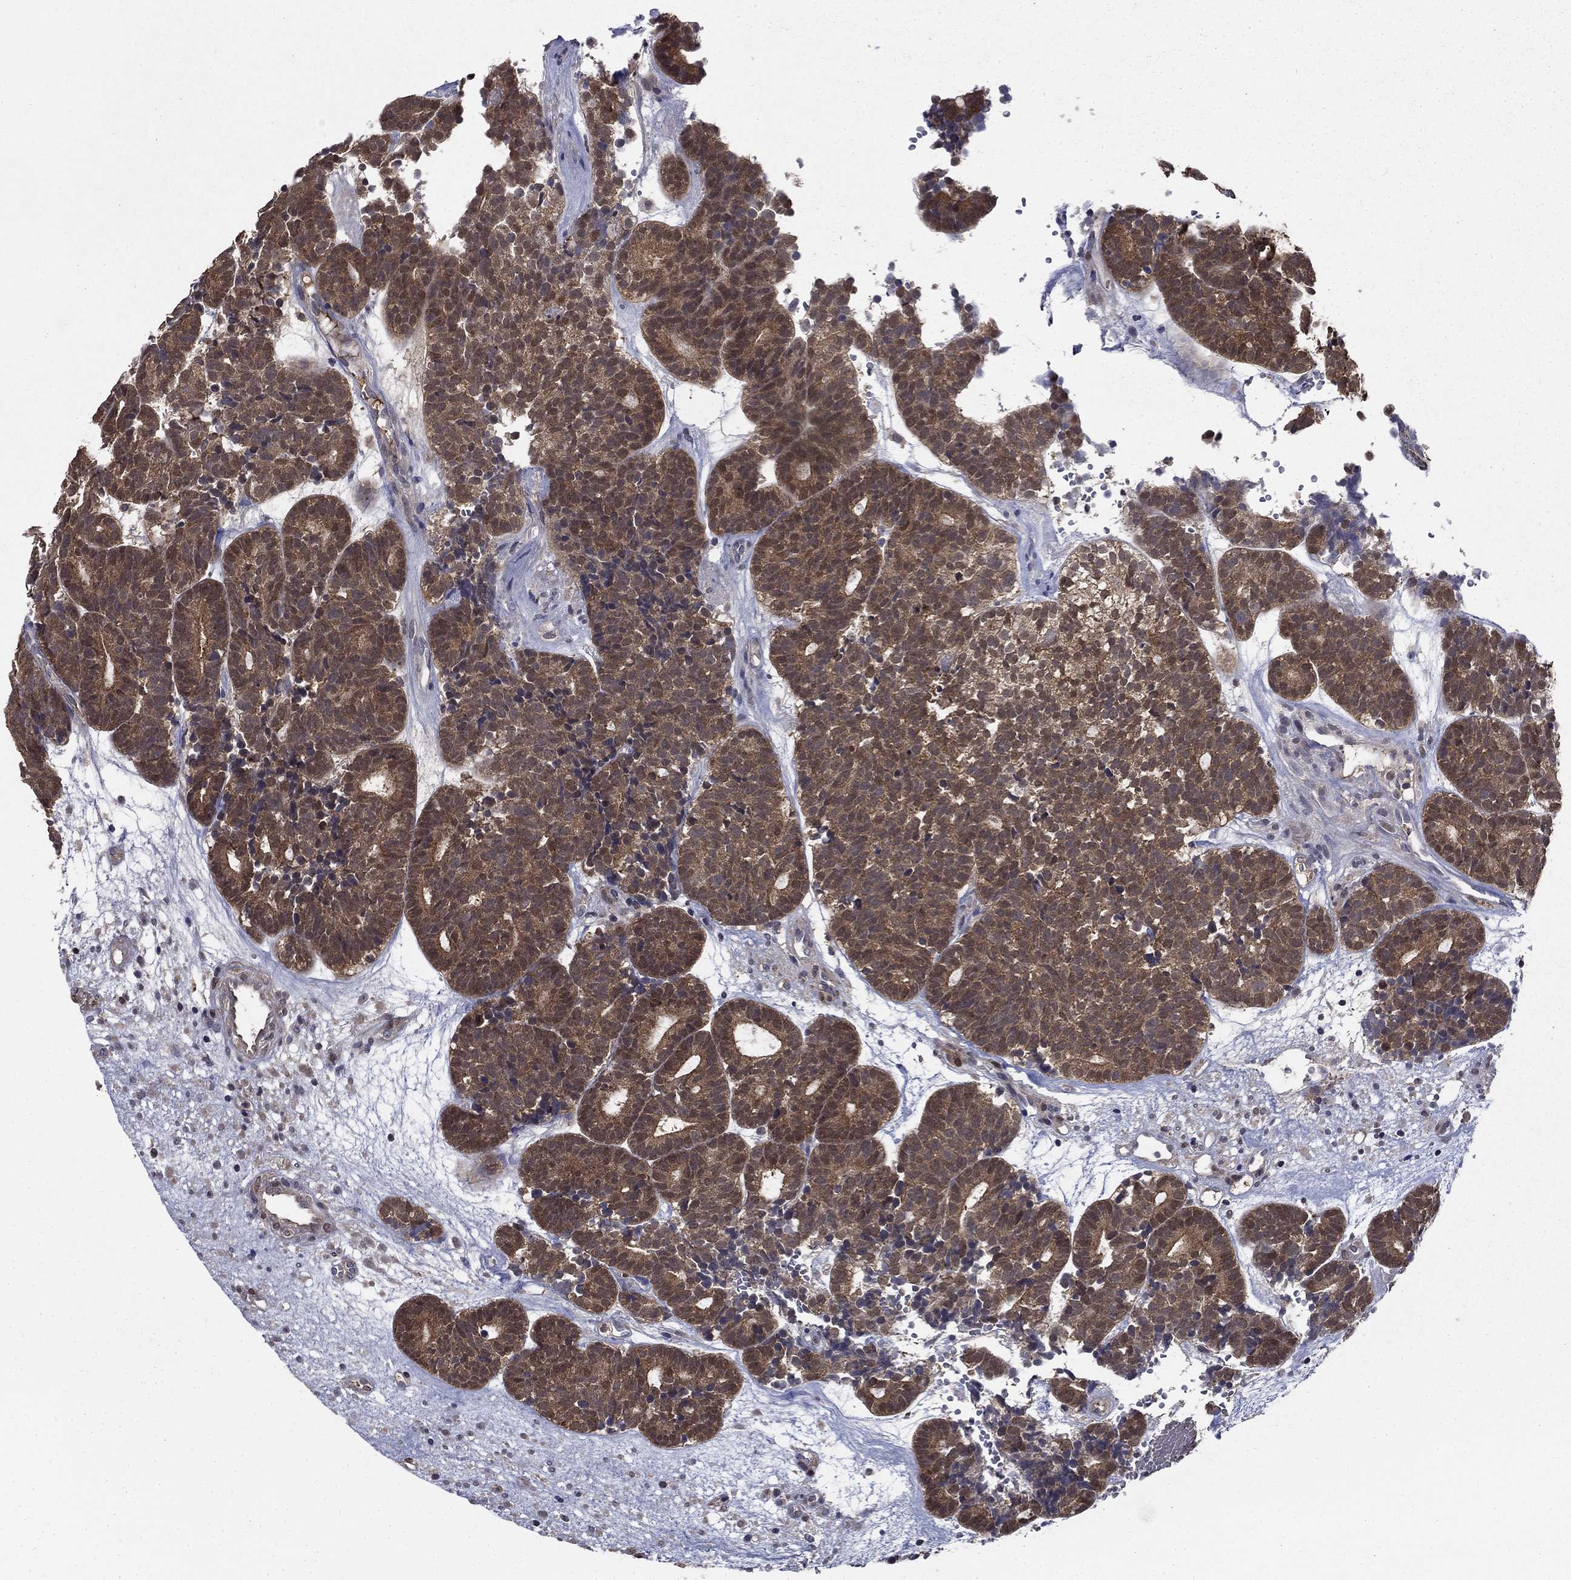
{"staining": {"intensity": "moderate", "quantity": ">75%", "location": "cytoplasmic/membranous"}, "tissue": "head and neck cancer", "cell_type": "Tumor cells", "image_type": "cancer", "snomed": [{"axis": "morphology", "description": "Adenocarcinoma, NOS"}, {"axis": "topography", "description": "Head-Neck"}], "caption": "This is an image of IHC staining of head and neck cancer, which shows moderate expression in the cytoplasmic/membranous of tumor cells.", "gene": "NIT2", "patient": {"sex": "female", "age": 81}}